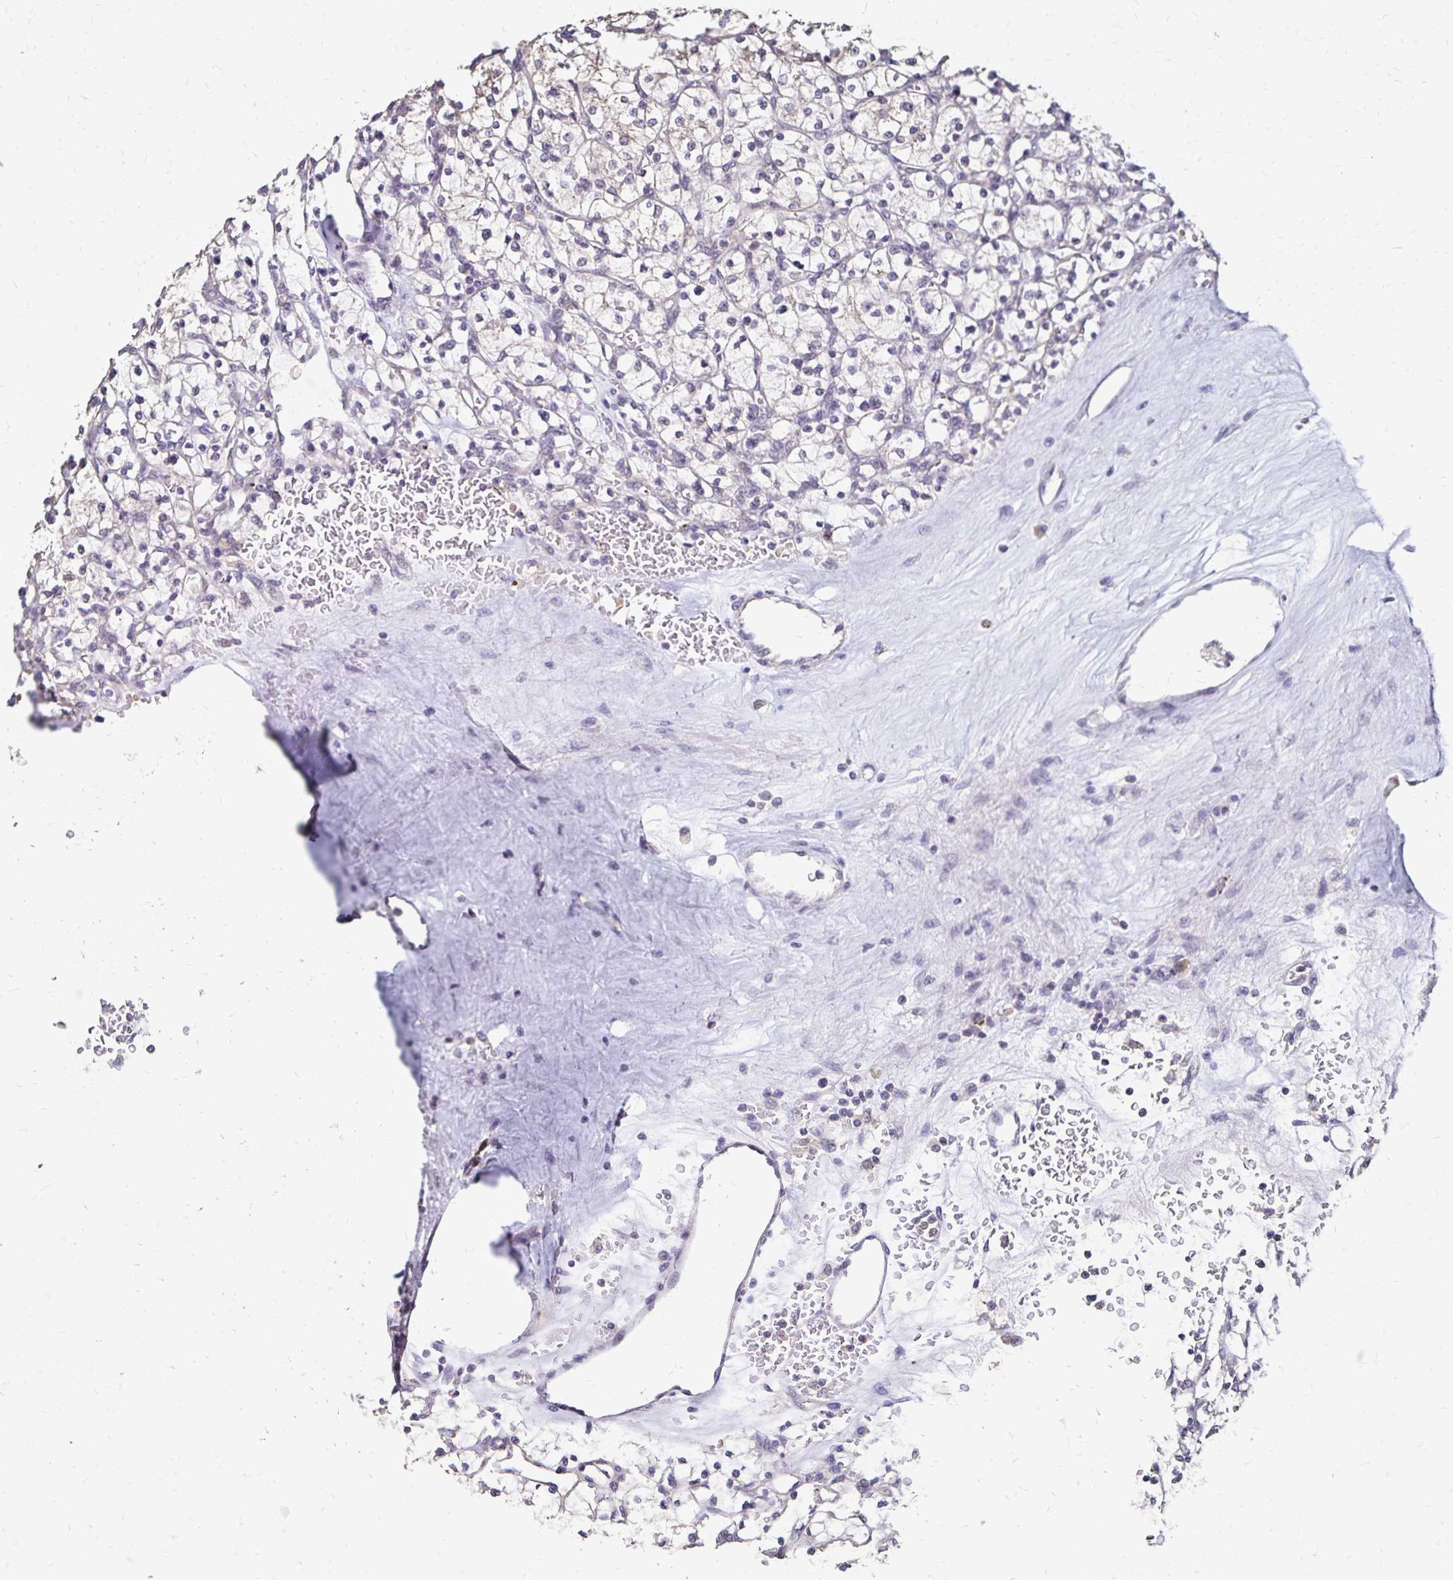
{"staining": {"intensity": "weak", "quantity": "25%-75%", "location": "cytoplasmic/membranous"}, "tissue": "renal cancer", "cell_type": "Tumor cells", "image_type": "cancer", "snomed": [{"axis": "morphology", "description": "Adenocarcinoma, NOS"}, {"axis": "topography", "description": "Kidney"}], "caption": "Immunohistochemical staining of renal cancer displays low levels of weak cytoplasmic/membranous protein staining in approximately 25%-75% of tumor cells. The staining is performed using DAB brown chromogen to label protein expression. The nuclei are counter-stained blue using hematoxylin.", "gene": "EMC10", "patient": {"sex": "female", "age": 64}}